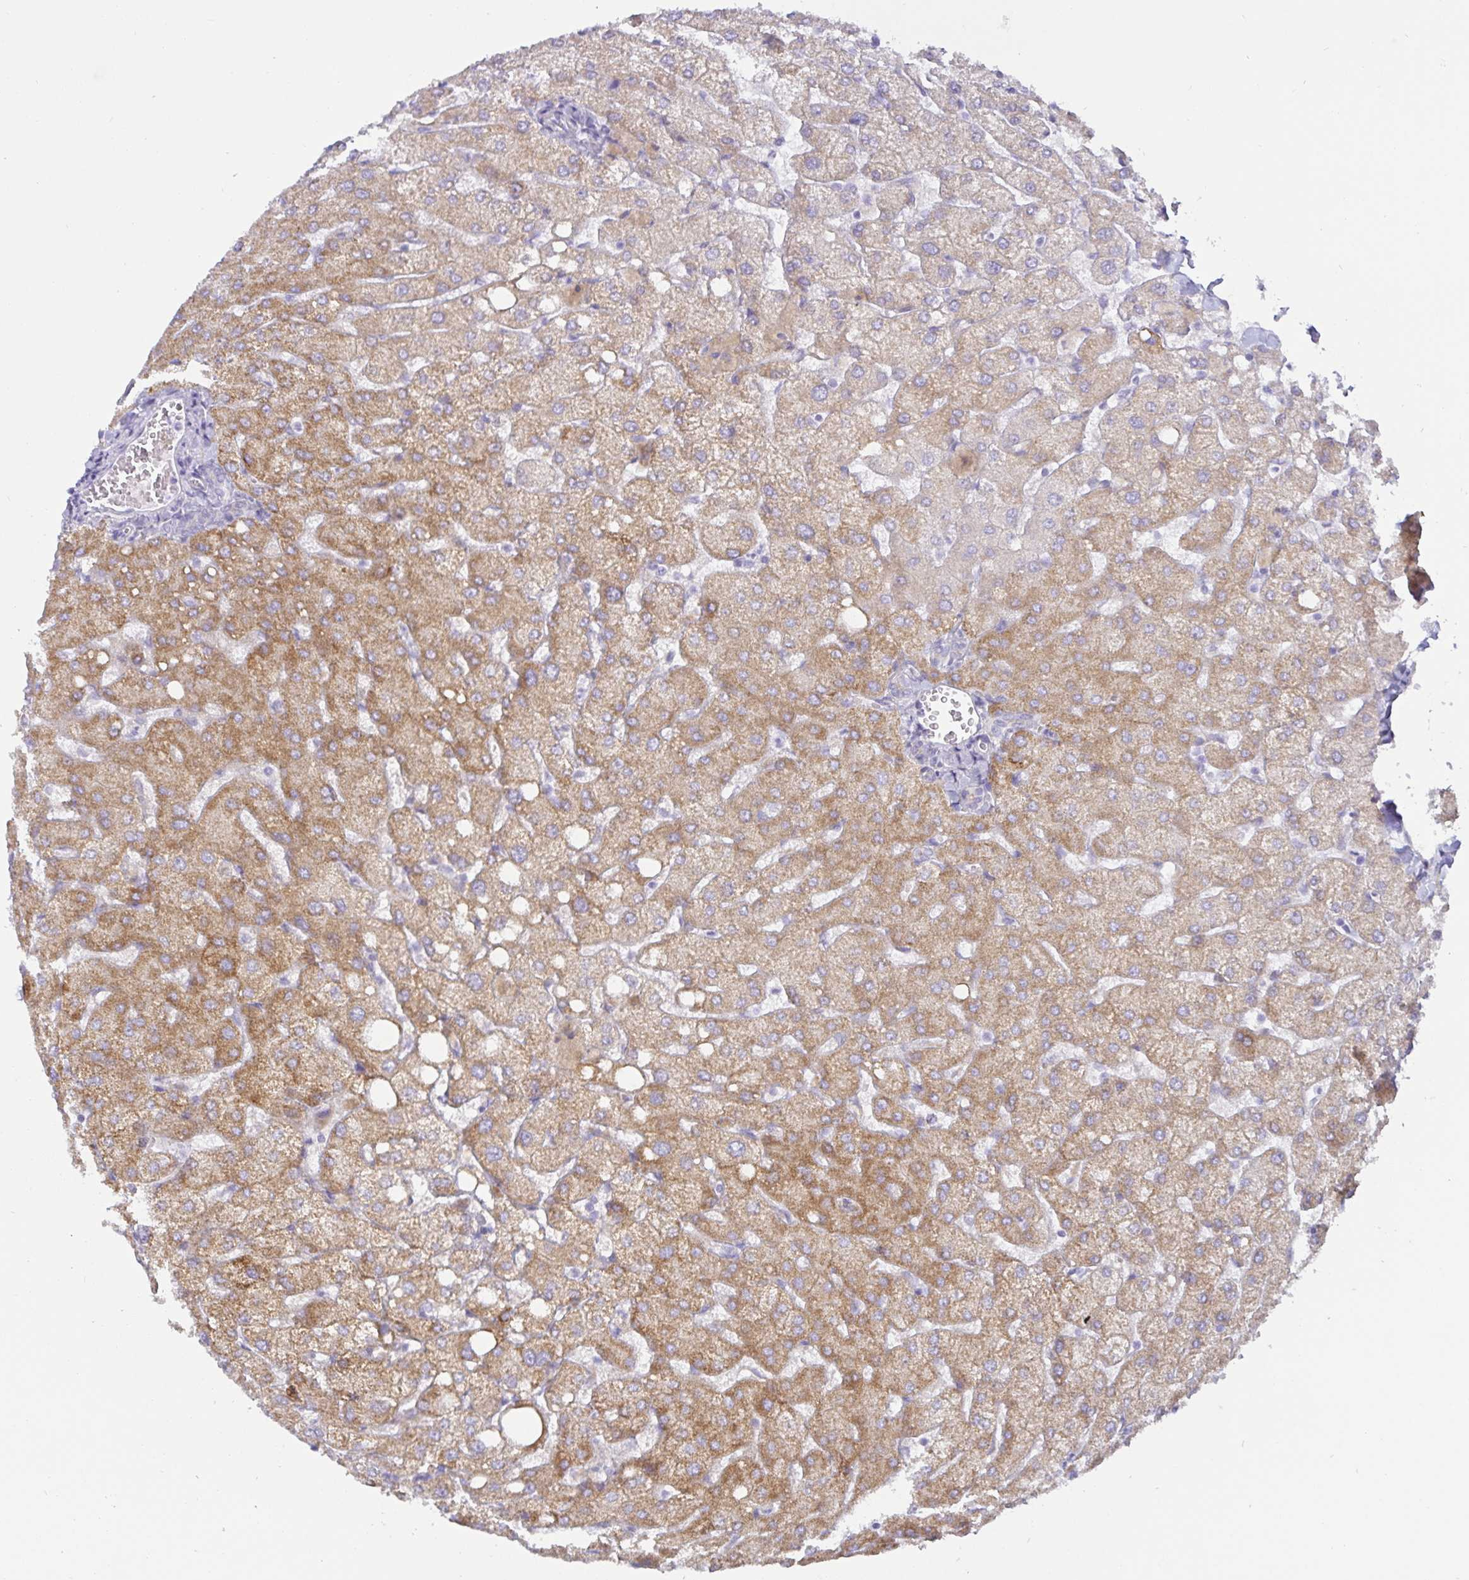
{"staining": {"intensity": "negative", "quantity": "none", "location": "none"}, "tissue": "liver", "cell_type": "Cholangiocytes", "image_type": "normal", "snomed": [{"axis": "morphology", "description": "Normal tissue, NOS"}, {"axis": "topography", "description": "Liver"}], "caption": "Immunohistochemistry image of benign human liver stained for a protein (brown), which demonstrates no staining in cholangiocytes. (Stains: DAB IHC with hematoxylin counter stain, Microscopy: brightfield microscopy at high magnification).", "gene": "MON2", "patient": {"sex": "female", "age": 54}}